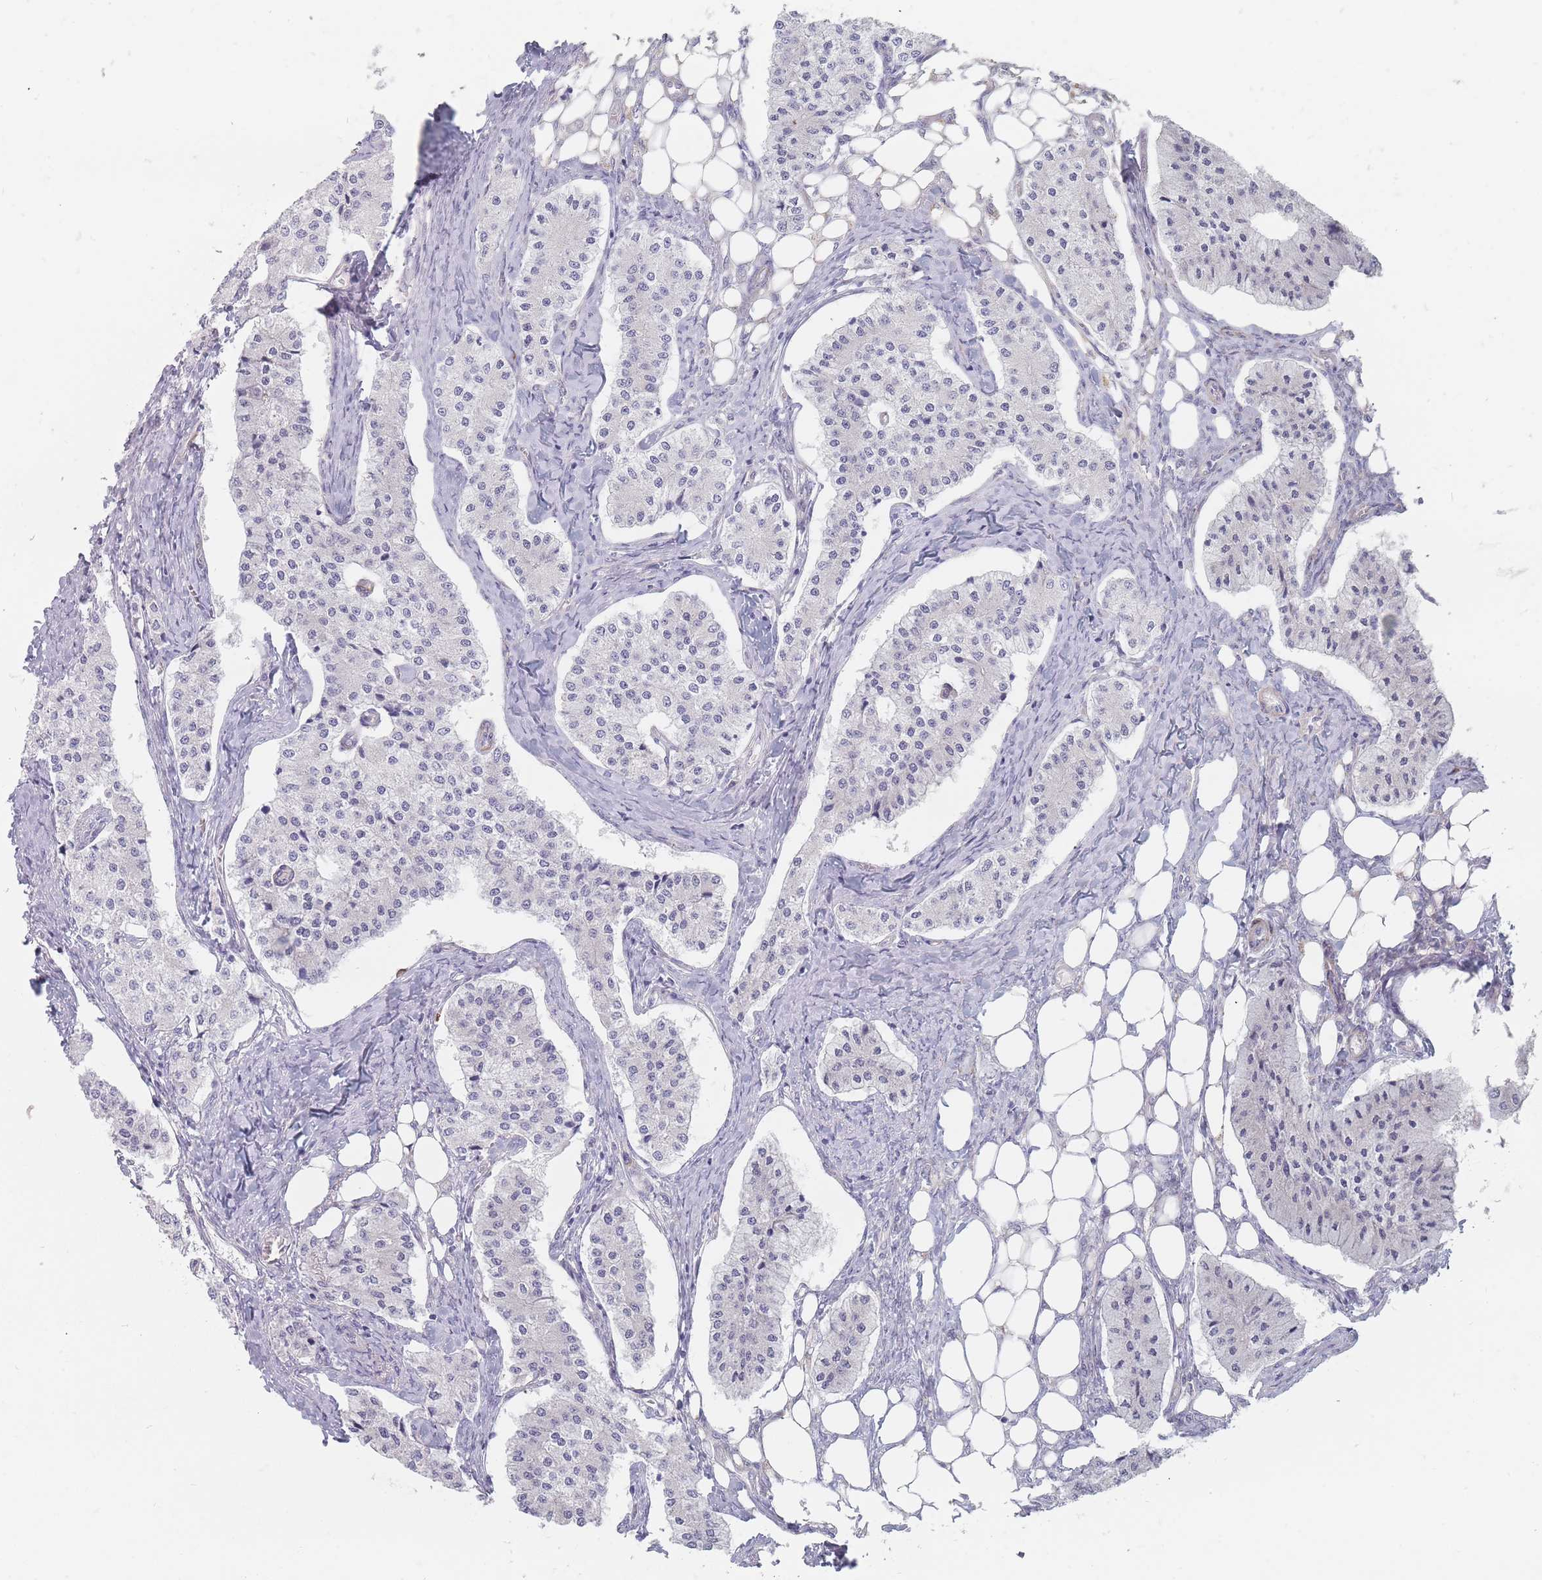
{"staining": {"intensity": "negative", "quantity": "none", "location": "none"}, "tissue": "carcinoid", "cell_type": "Tumor cells", "image_type": "cancer", "snomed": [{"axis": "morphology", "description": "Carcinoid, malignant, NOS"}, {"axis": "topography", "description": "Colon"}], "caption": "There is no significant expression in tumor cells of carcinoid.", "gene": "ERBIN", "patient": {"sex": "female", "age": 52}}